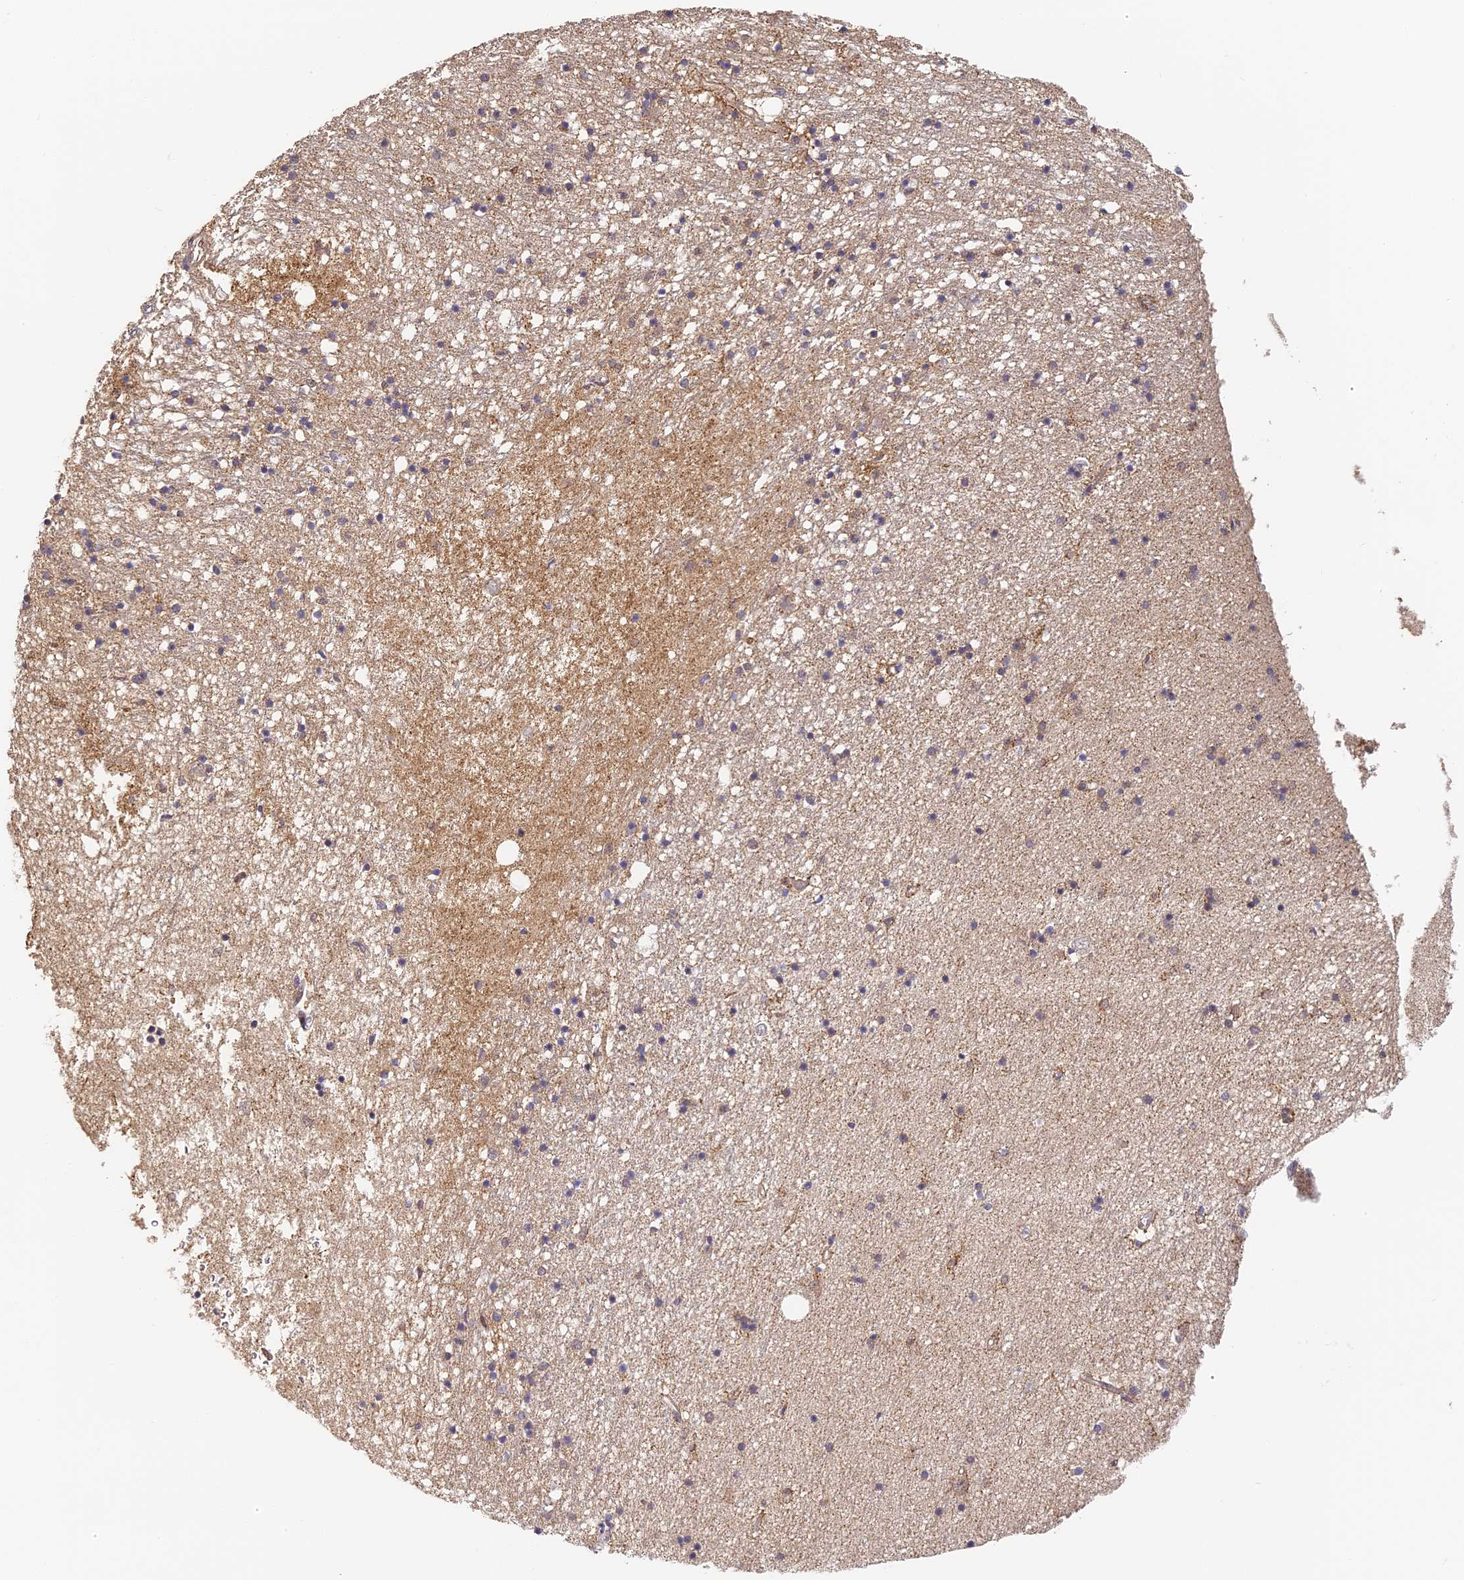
{"staining": {"intensity": "negative", "quantity": "none", "location": "none"}, "tissue": "hippocampus", "cell_type": "Glial cells", "image_type": "normal", "snomed": [{"axis": "morphology", "description": "Normal tissue, NOS"}, {"axis": "topography", "description": "Hippocampus"}], "caption": "Glial cells show no significant protein positivity in unremarkable hippocampus.", "gene": "ENSG00000268870", "patient": {"sex": "male", "age": 70}}